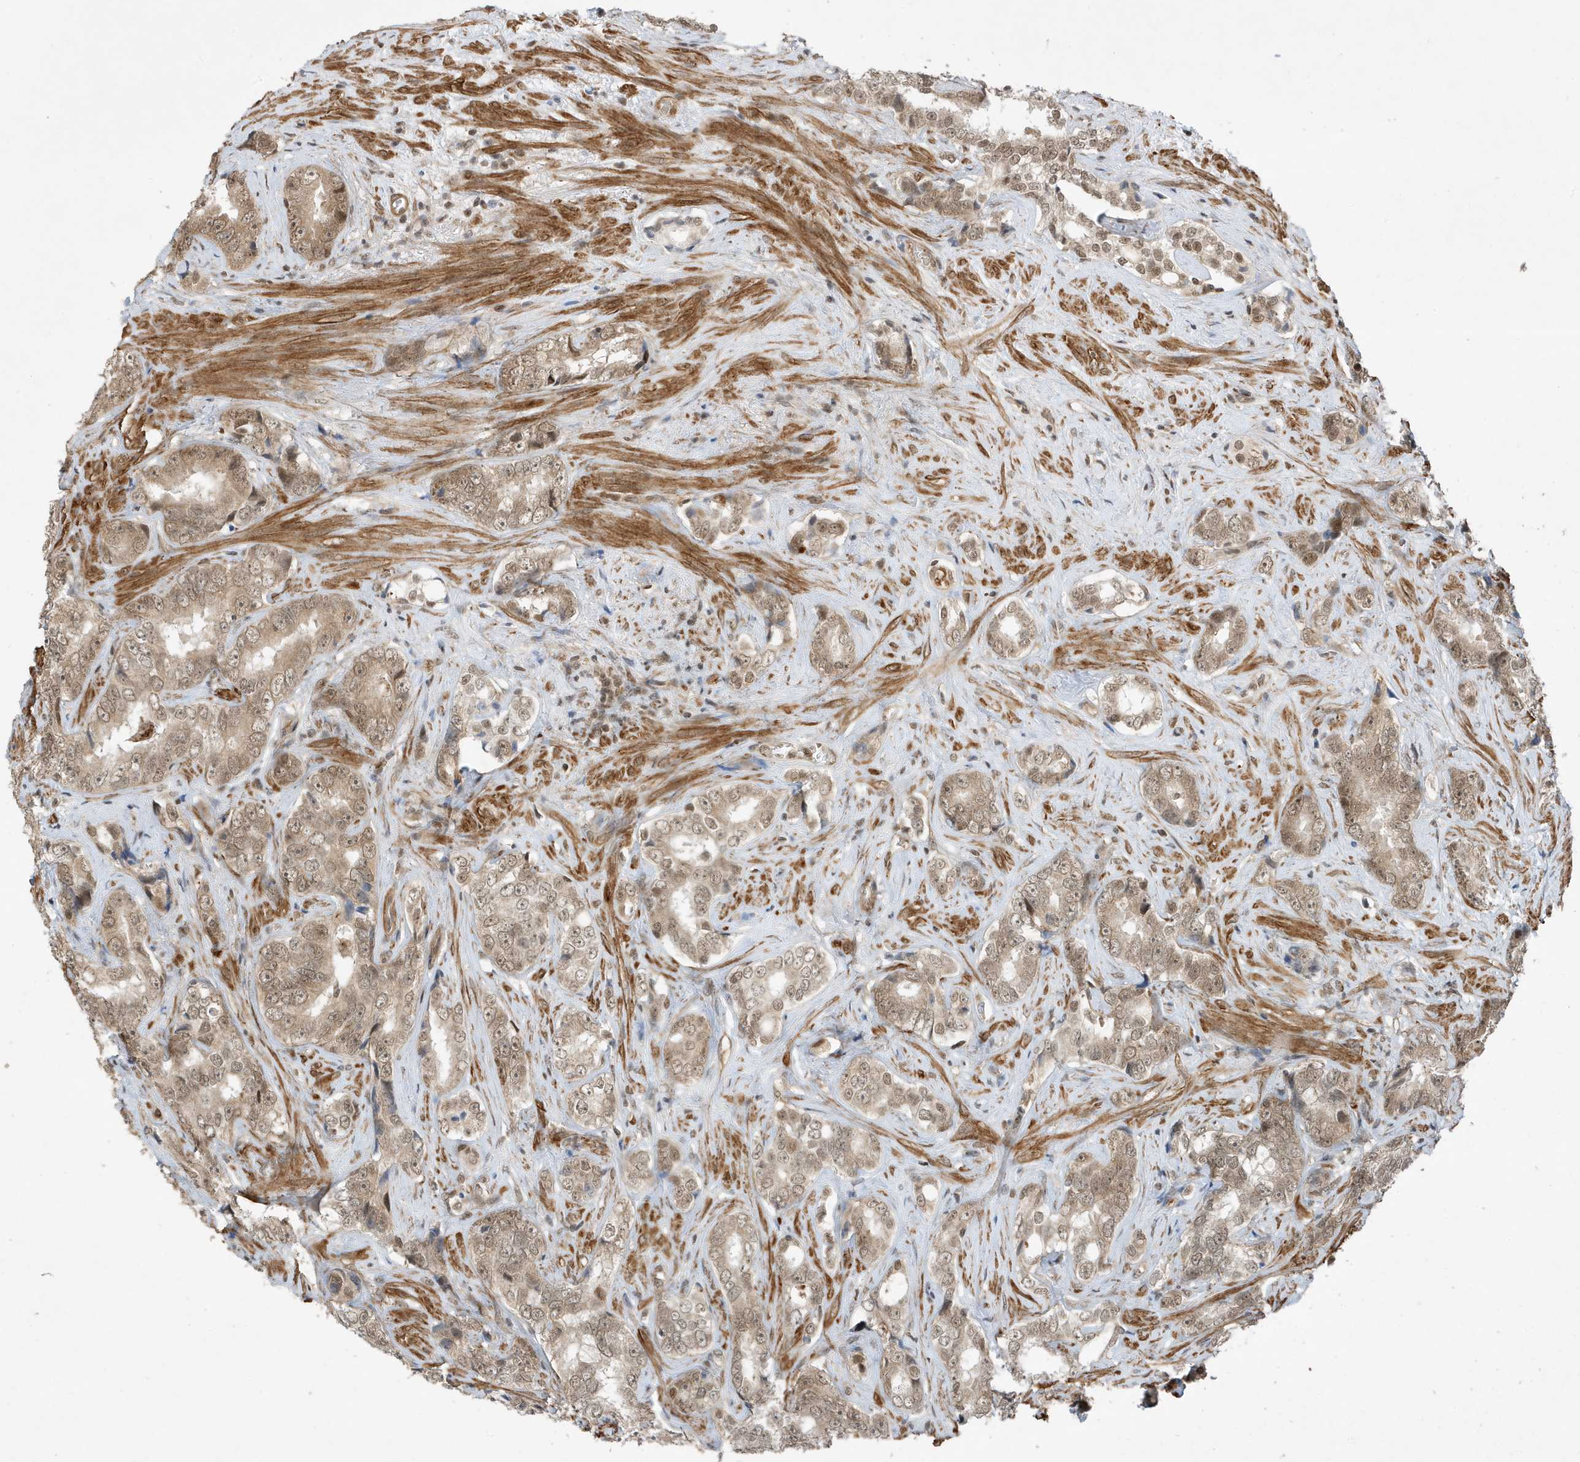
{"staining": {"intensity": "weak", "quantity": "25%-75%", "location": "cytoplasmic/membranous,nuclear"}, "tissue": "prostate cancer", "cell_type": "Tumor cells", "image_type": "cancer", "snomed": [{"axis": "morphology", "description": "Adenocarcinoma, High grade"}, {"axis": "topography", "description": "Prostate"}], "caption": "Immunohistochemical staining of human high-grade adenocarcinoma (prostate) shows low levels of weak cytoplasmic/membranous and nuclear expression in approximately 25%-75% of tumor cells.", "gene": "MAST3", "patient": {"sex": "male", "age": 66}}